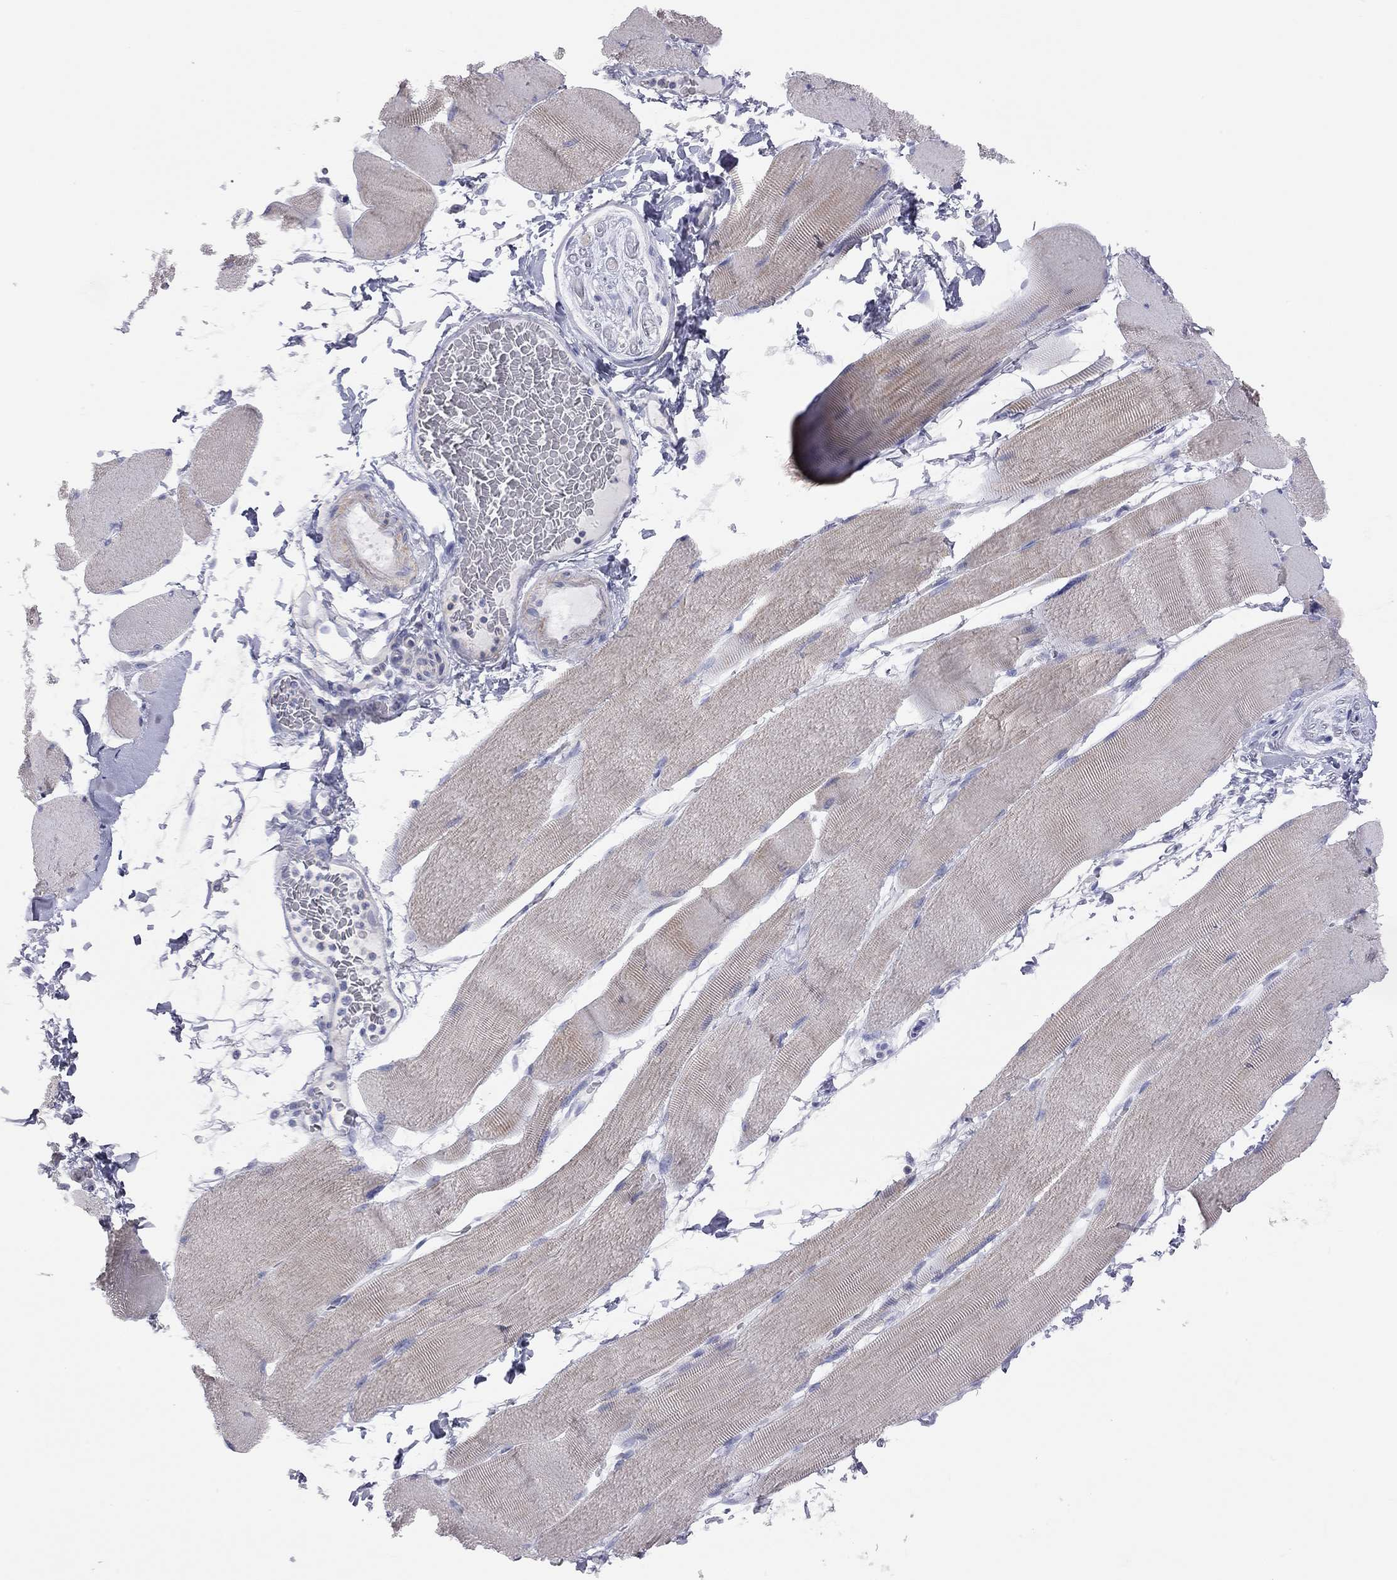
{"staining": {"intensity": "negative", "quantity": "none", "location": "none"}, "tissue": "skeletal muscle", "cell_type": "Myocytes", "image_type": "normal", "snomed": [{"axis": "morphology", "description": "Normal tissue, NOS"}, {"axis": "topography", "description": "Skeletal muscle"}], "caption": "An image of human skeletal muscle is negative for staining in myocytes. The staining is performed using DAB brown chromogen with nuclei counter-stained in using hematoxylin.", "gene": "ADCYAP1", "patient": {"sex": "male", "age": 56}}